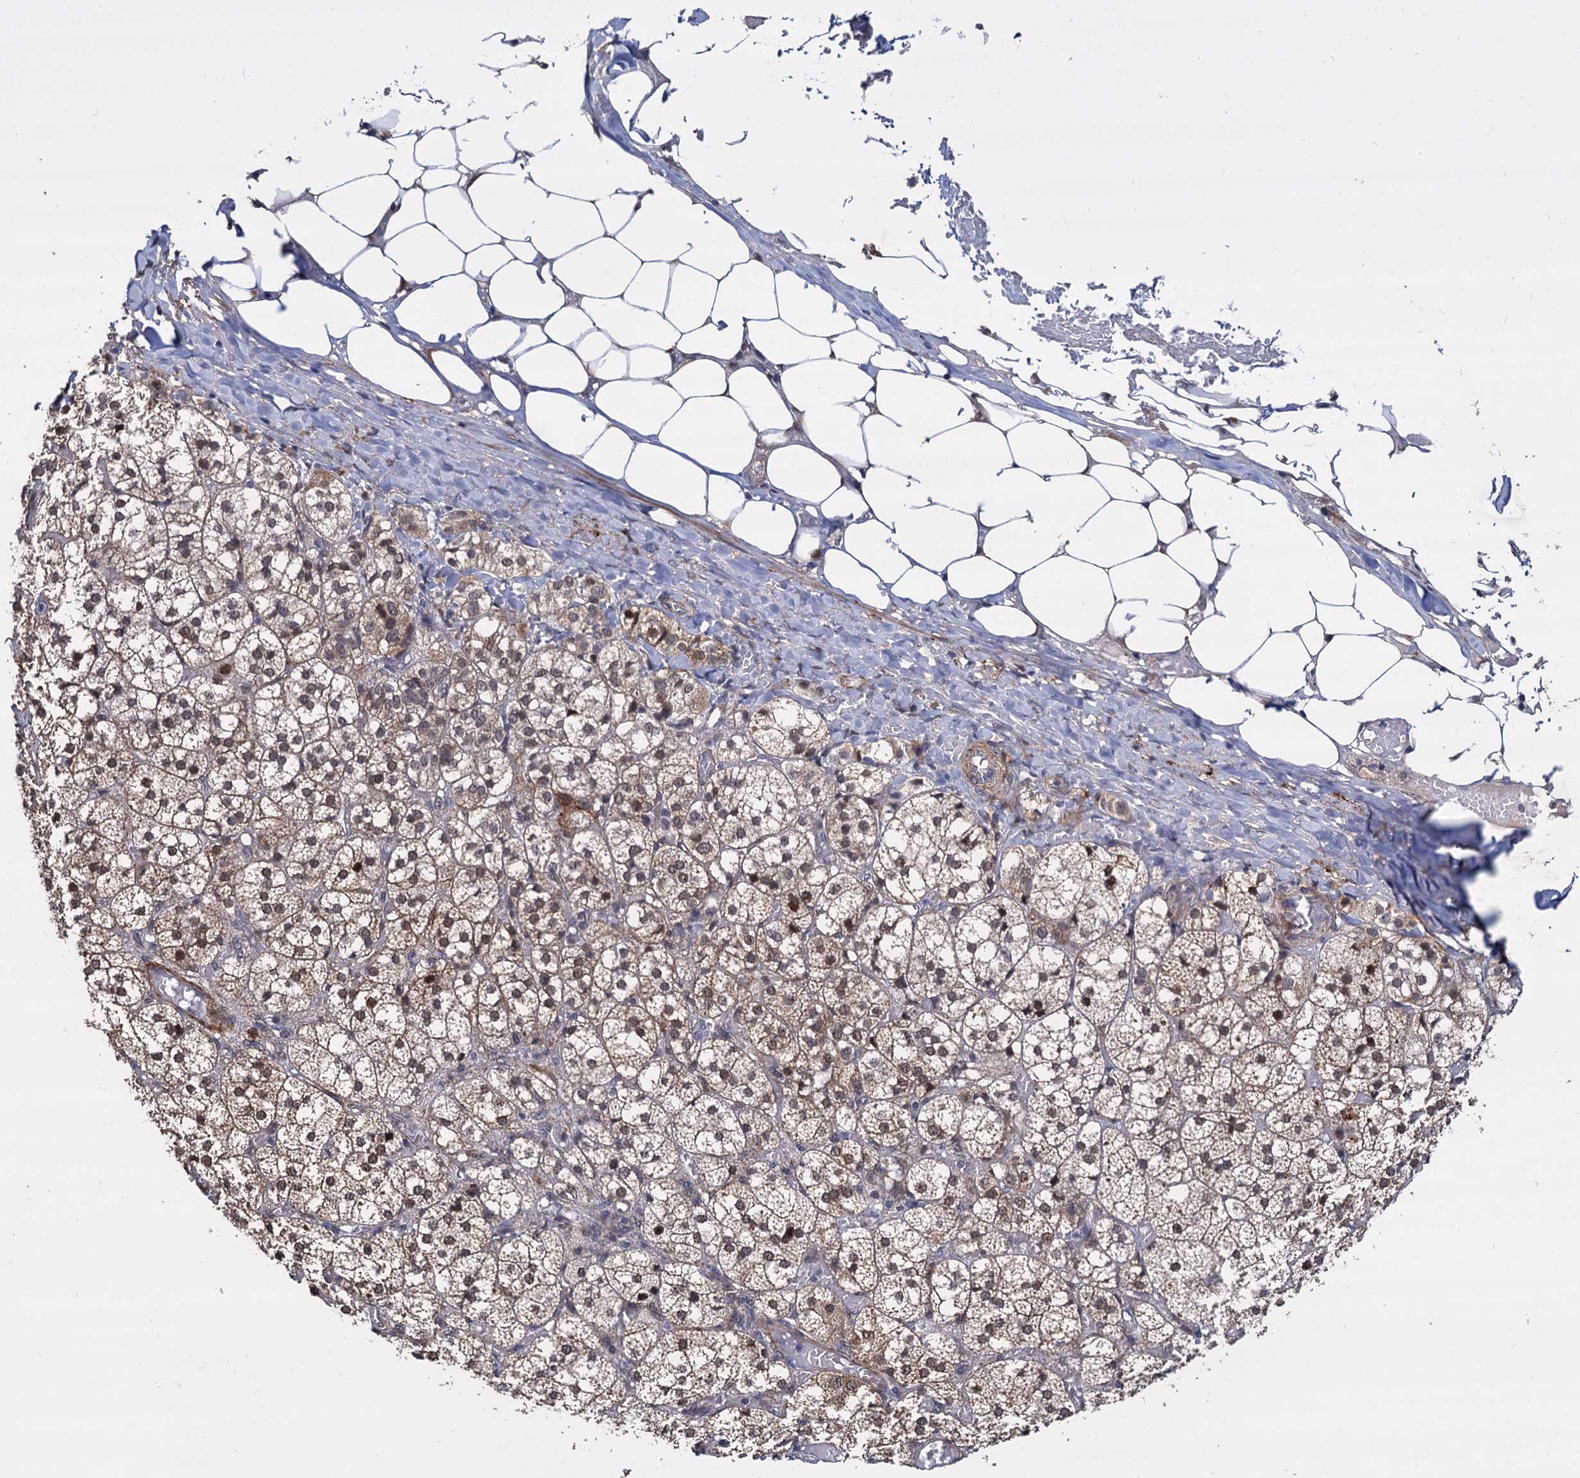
{"staining": {"intensity": "strong", "quantity": ">75%", "location": "cytoplasmic/membranous,nuclear"}, "tissue": "adrenal gland", "cell_type": "Glandular cells", "image_type": "normal", "snomed": [{"axis": "morphology", "description": "Normal tissue, NOS"}, {"axis": "topography", "description": "Adrenal gland"}], "caption": "Immunohistochemistry of benign human adrenal gland demonstrates high levels of strong cytoplasmic/membranous,nuclear positivity in about >75% of glandular cells.", "gene": "PSMD4", "patient": {"sex": "female", "age": 61}}